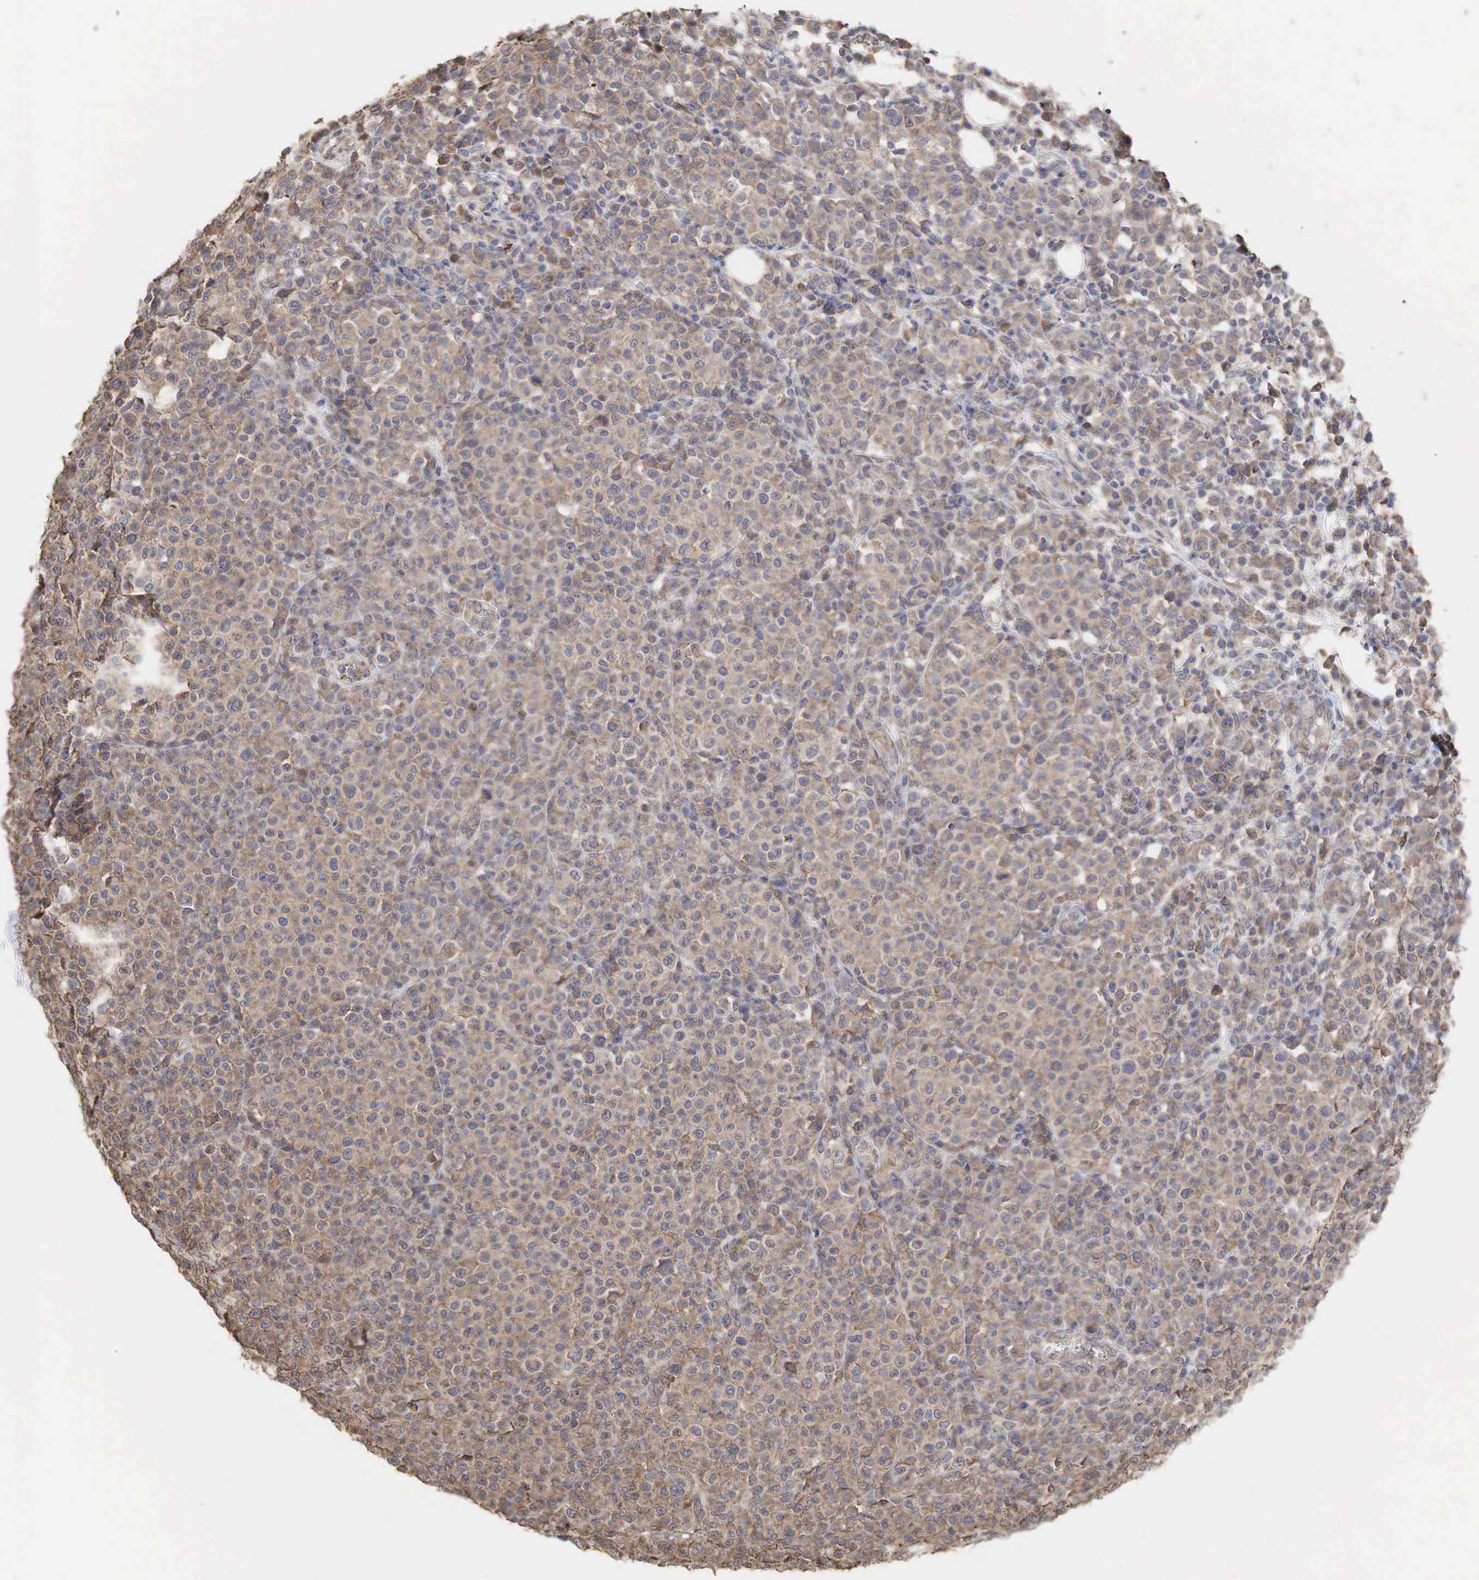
{"staining": {"intensity": "weak", "quantity": ">75%", "location": "cytoplasmic/membranous"}, "tissue": "melanoma", "cell_type": "Tumor cells", "image_type": "cancer", "snomed": [{"axis": "morphology", "description": "Malignant melanoma, Metastatic site"}, {"axis": "topography", "description": "Skin"}], "caption": "Malignant melanoma (metastatic site) stained for a protein (brown) demonstrates weak cytoplasmic/membranous positive staining in approximately >75% of tumor cells.", "gene": "PABPC5", "patient": {"sex": "male", "age": 32}}